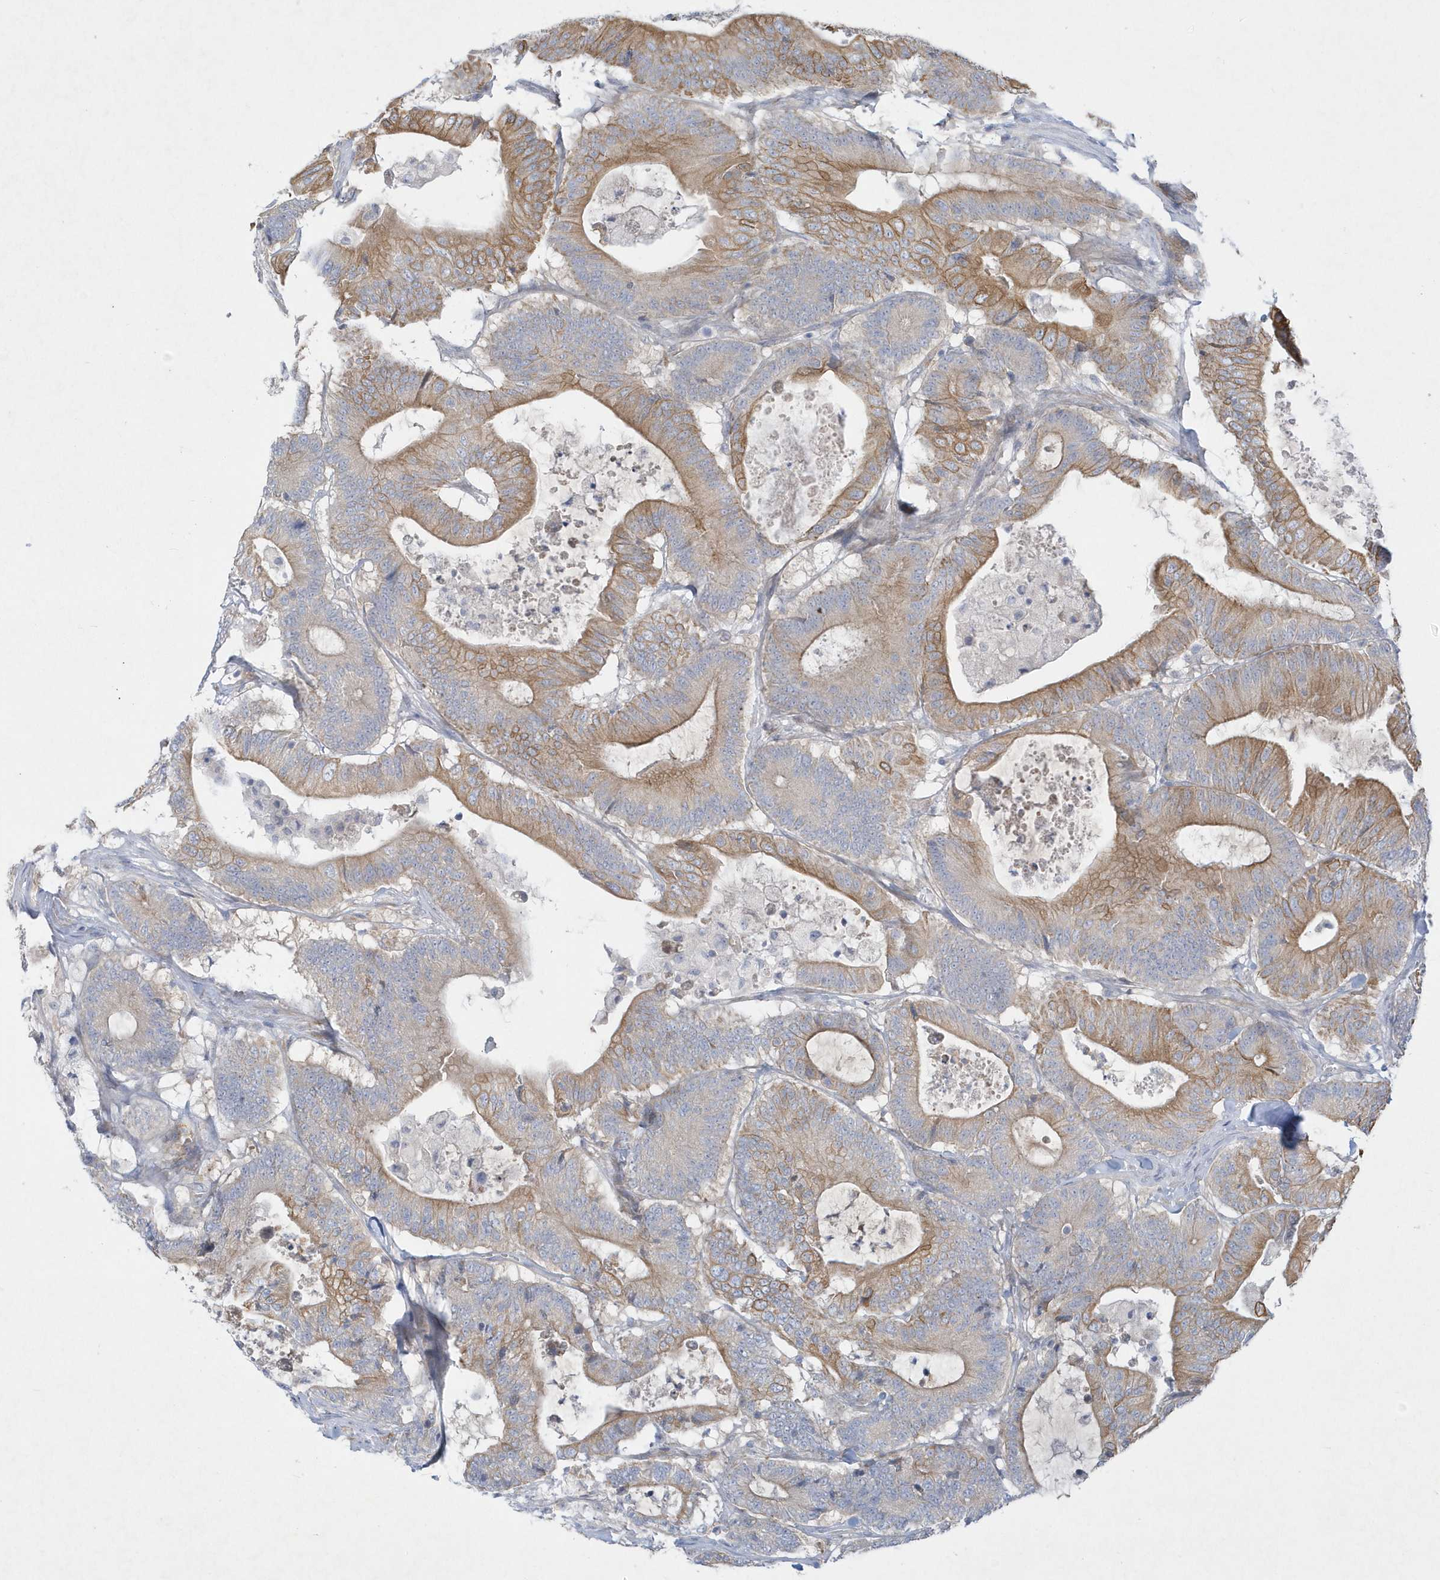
{"staining": {"intensity": "moderate", "quantity": "25%-75%", "location": "cytoplasmic/membranous"}, "tissue": "colorectal cancer", "cell_type": "Tumor cells", "image_type": "cancer", "snomed": [{"axis": "morphology", "description": "Adenocarcinoma, NOS"}, {"axis": "topography", "description": "Colon"}], "caption": "A photomicrograph of adenocarcinoma (colorectal) stained for a protein displays moderate cytoplasmic/membranous brown staining in tumor cells.", "gene": "LARS1", "patient": {"sex": "female", "age": 84}}